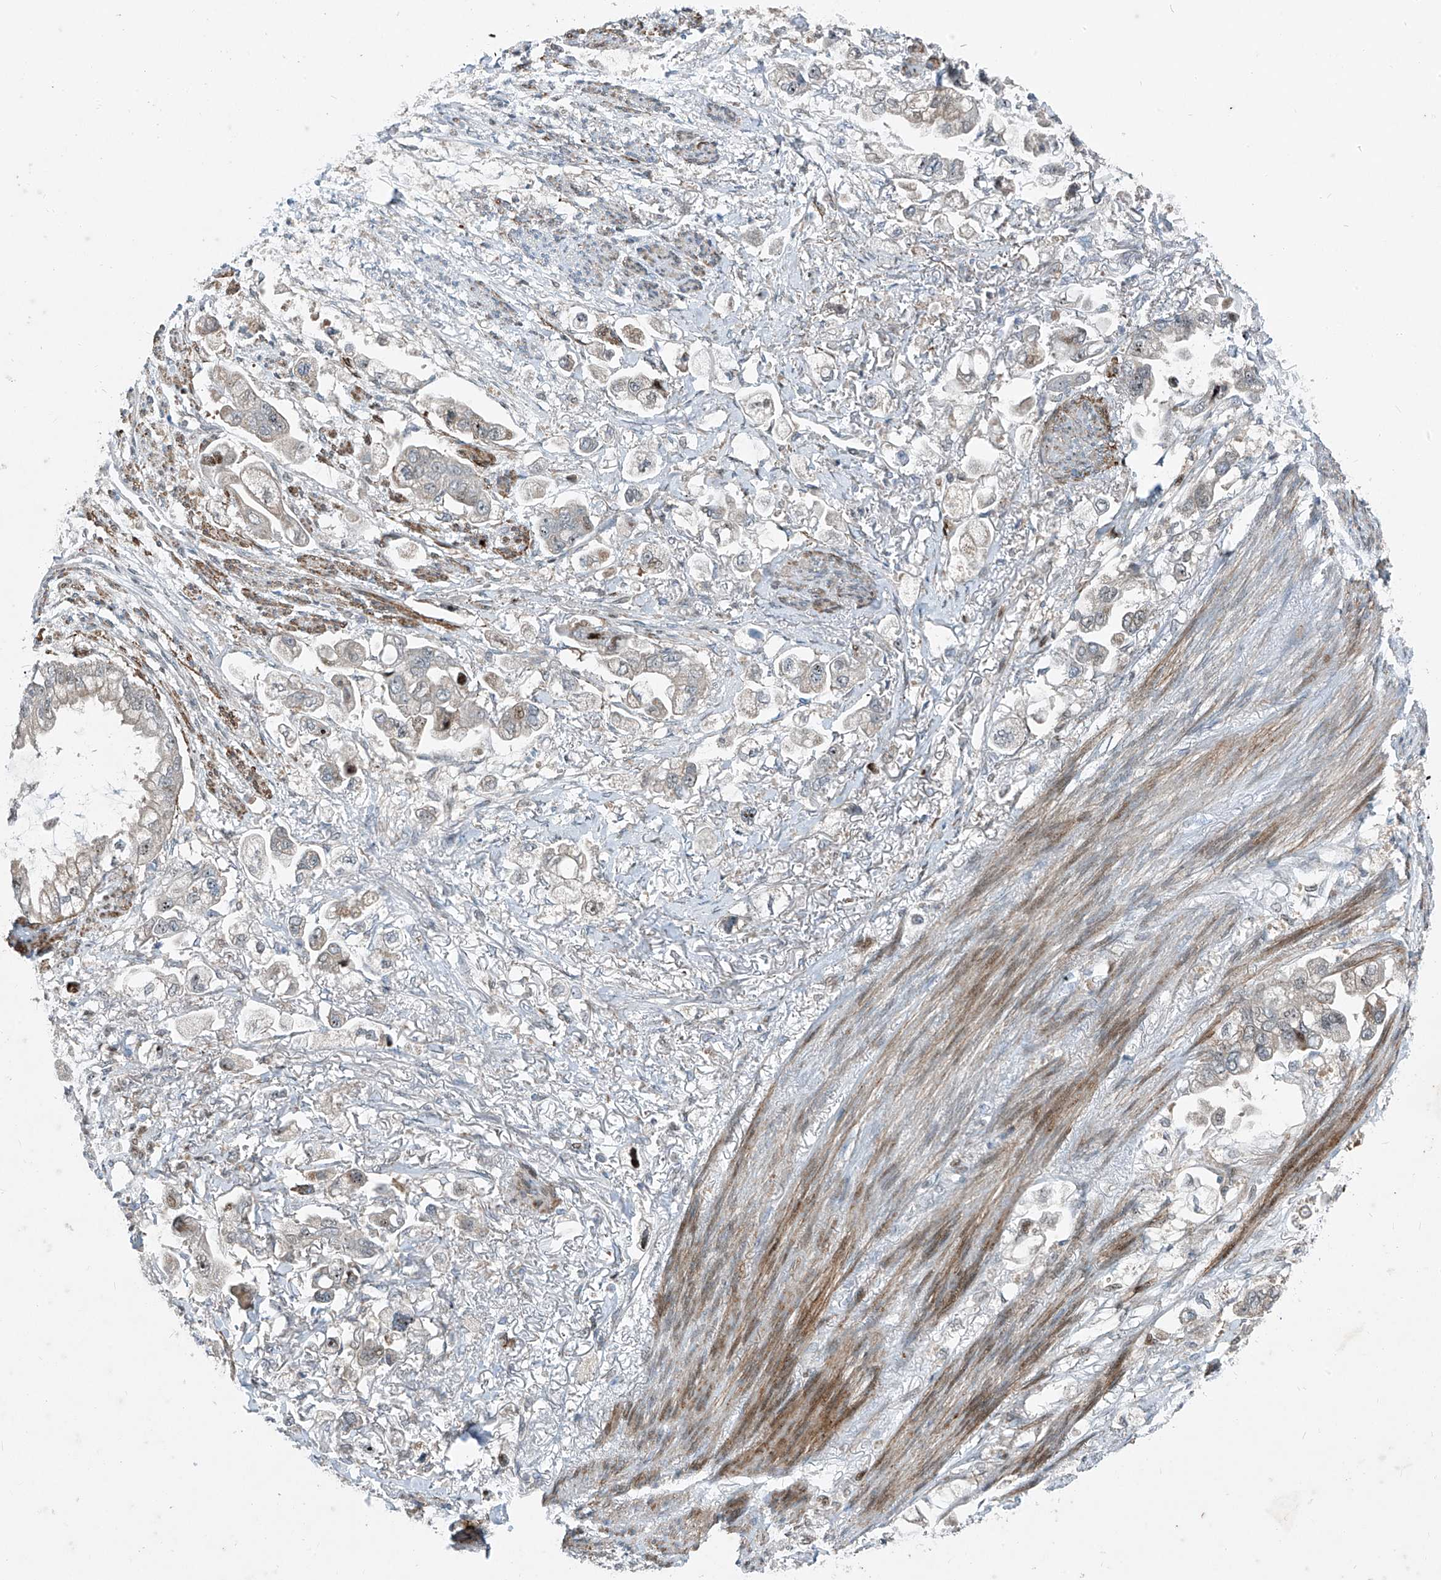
{"staining": {"intensity": "moderate", "quantity": "<25%", "location": "nuclear"}, "tissue": "stomach cancer", "cell_type": "Tumor cells", "image_type": "cancer", "snomed": [{"axis": "morphology", "description": "Adenocarcinoma, NOS"}, {"axis": "topography", "description": "Stomach"}], "caption": "A micrograph showing moderate nuclear staining in about <25% of tumor cells in stomach adenocarcinoma, as visualized by brown immunohistochemical staining.", "gene": "PPCS", "patient": {"sex": "male", "age": 62}}